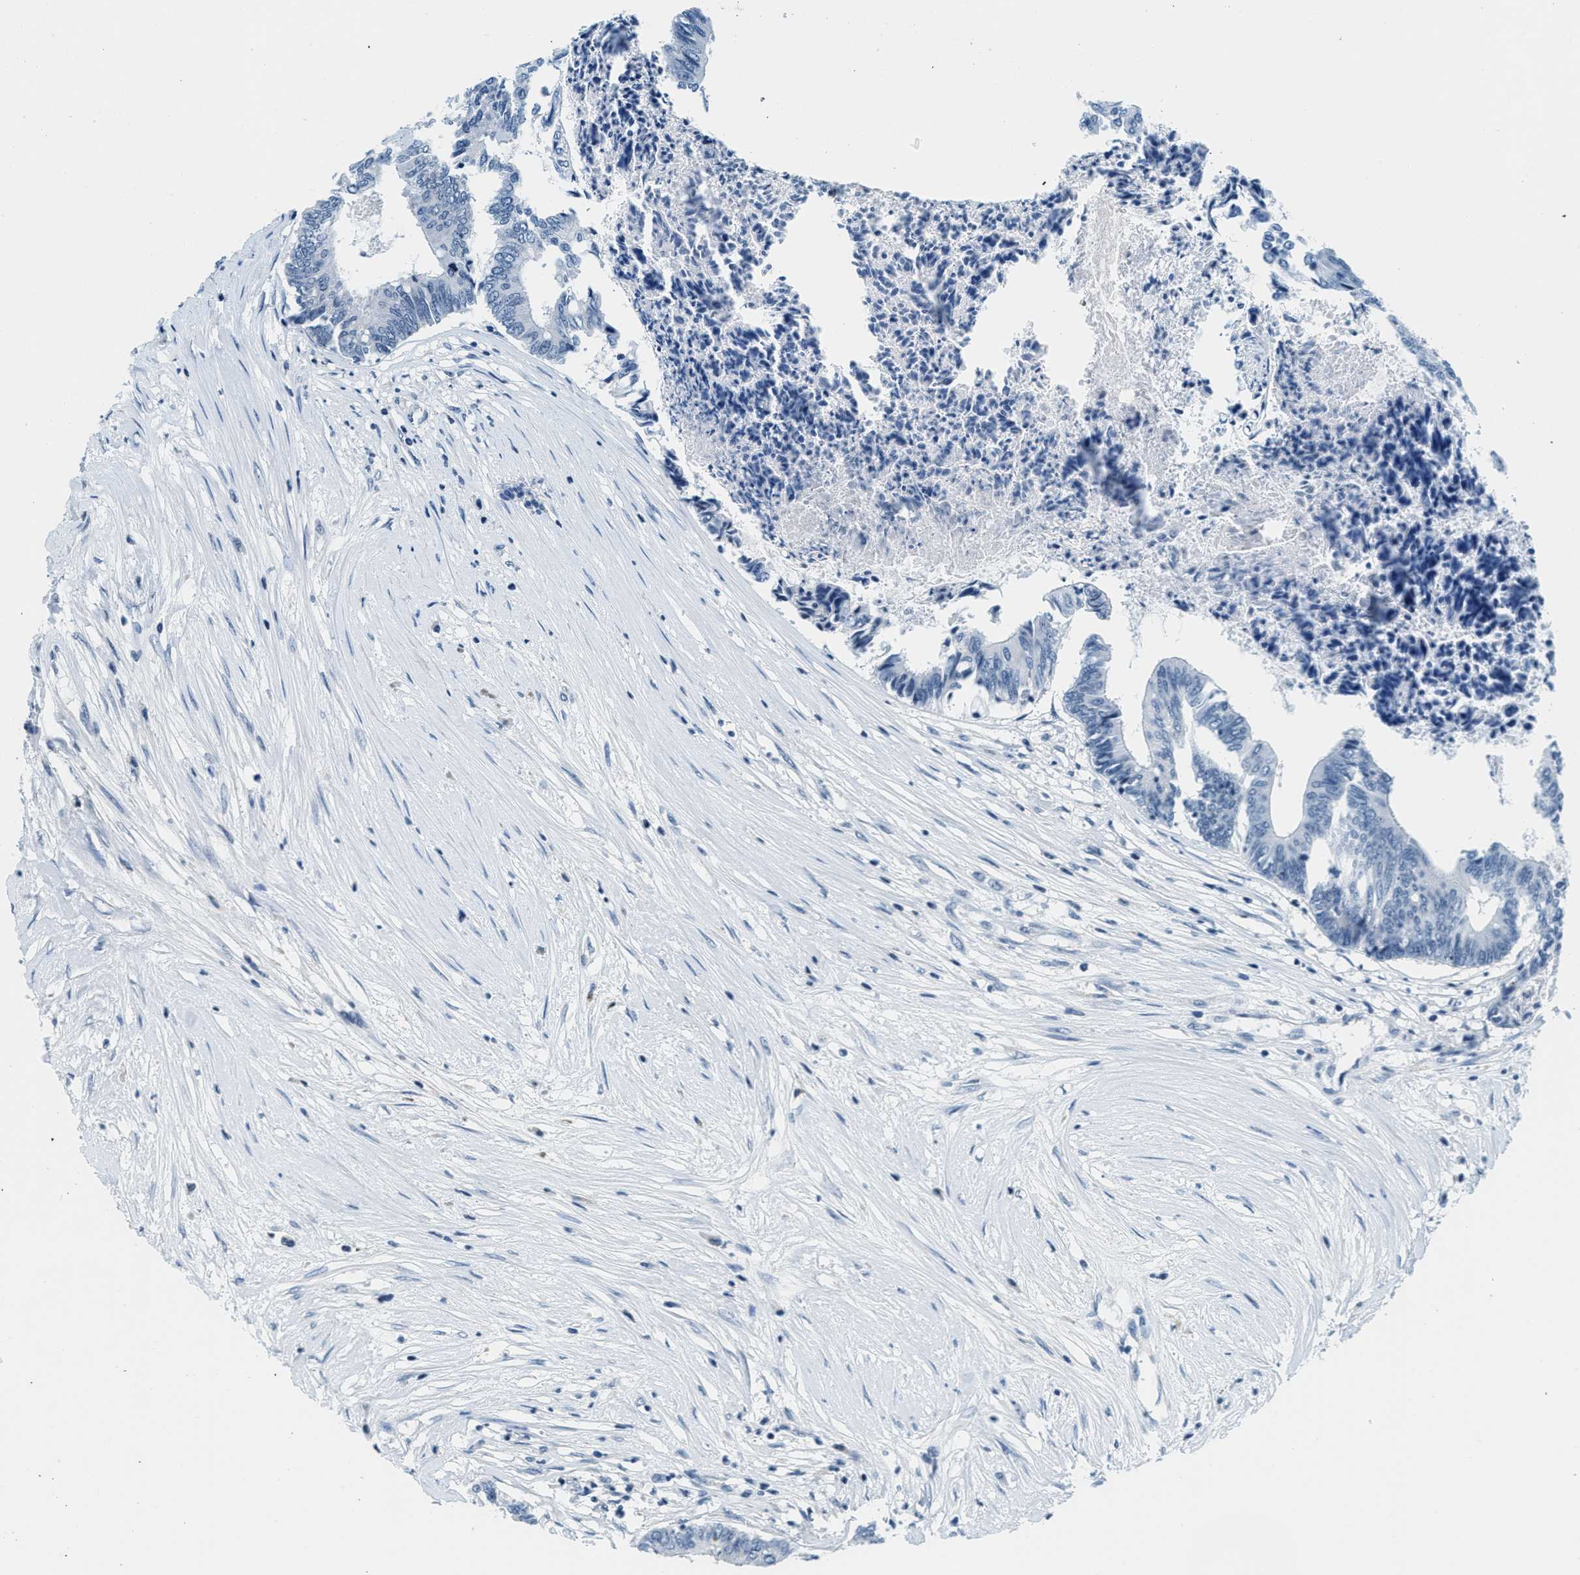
{"staining": {"intensity": "negative", "quantity": "none", "location": "none"}, "tissue": "colorectal cancer", "cell_type": "Tumor cells", "image_type": "cancer", "snomed": [{"axis": "morphology", "description": "Adenocarcinoma, NOS"}, {"axis": "topography", "description": "Rectum"}], "caption": "Tumor cells show no significant positivity in colorectal cancer (adenocarcinoma).", "gene": "CA4", "patient": {"sex": "male", "age": 63}}